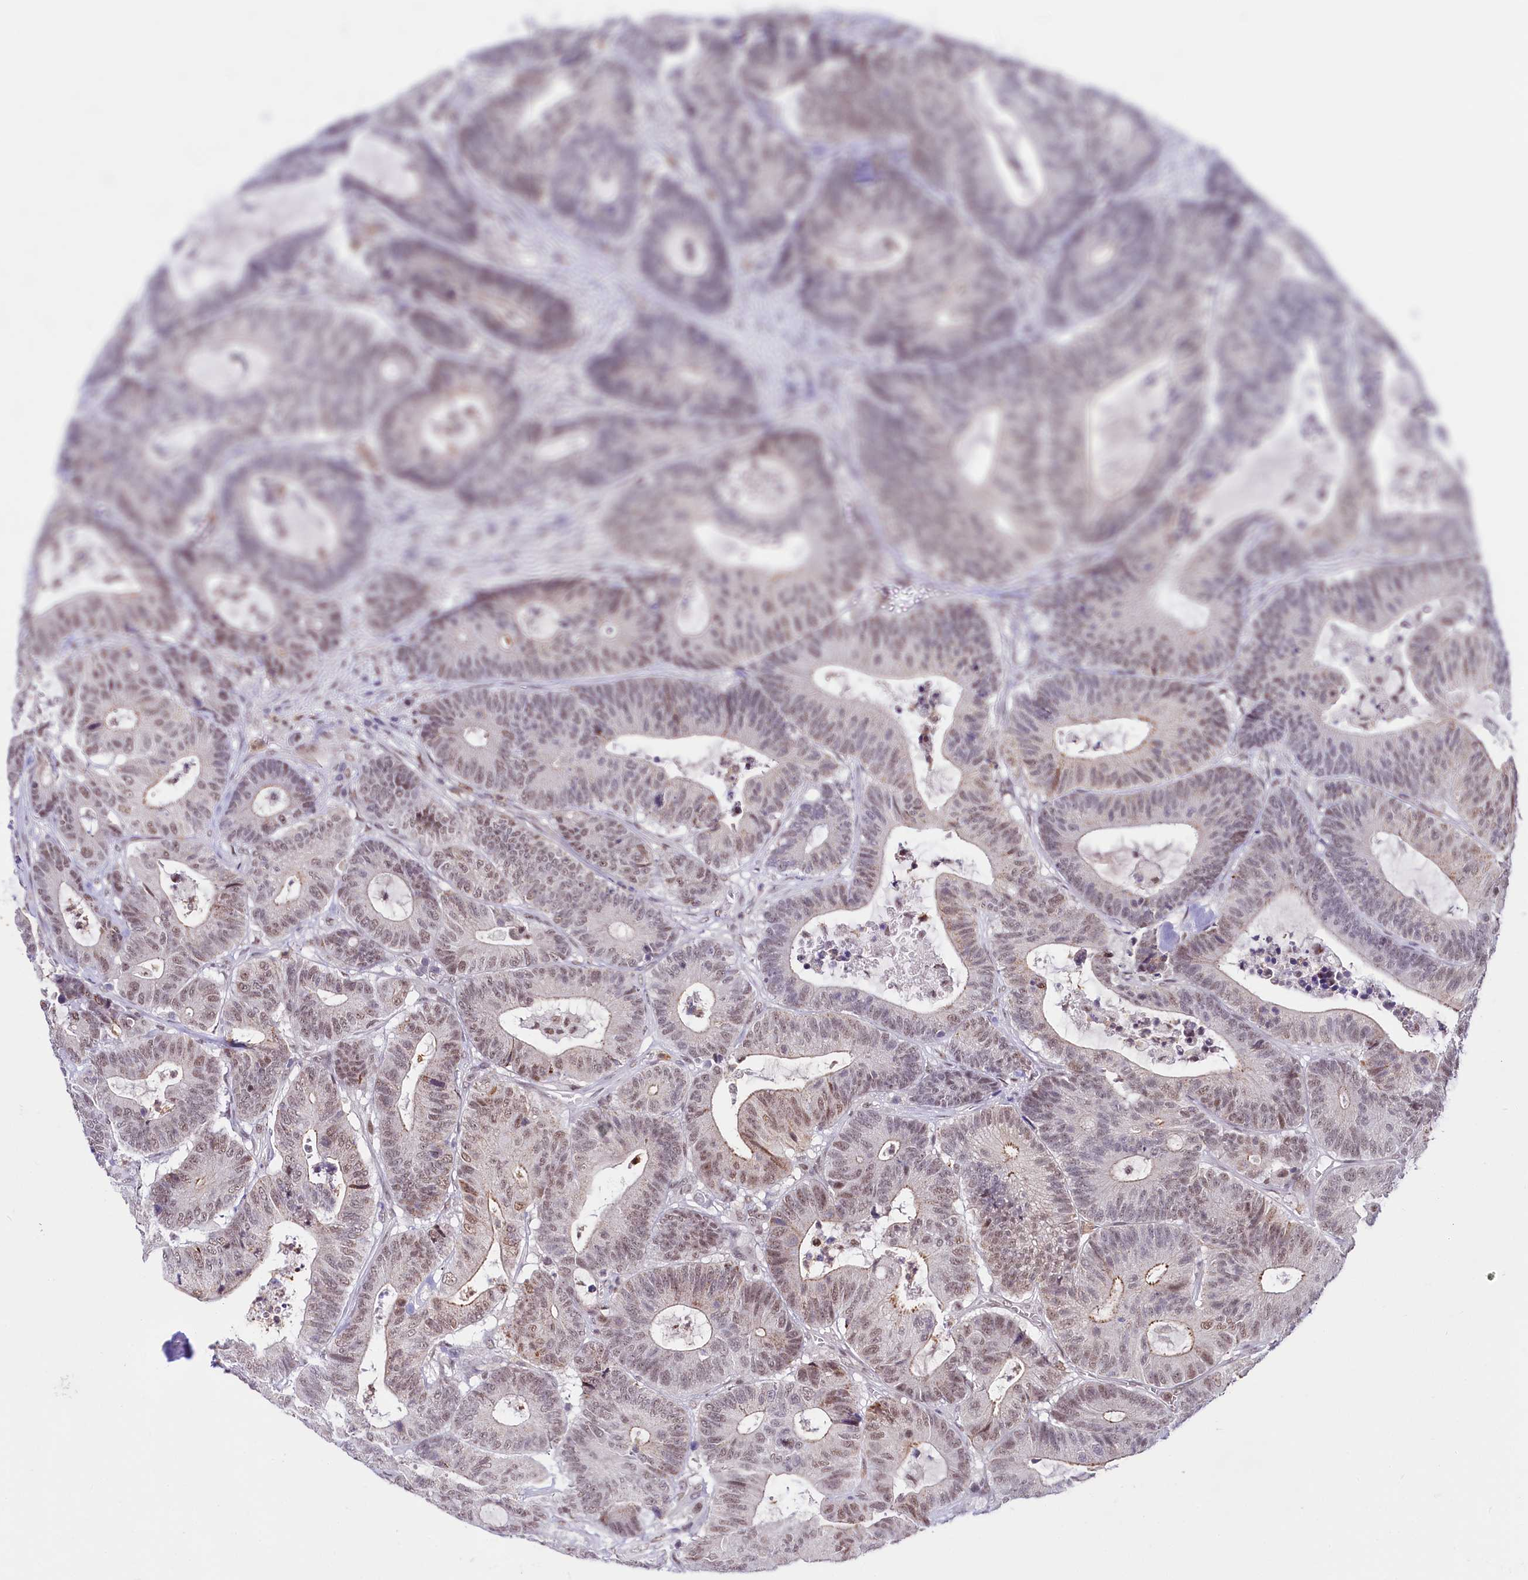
{"staining": {"intensity": "moderate", "quantity": "<25%", "location": "cytoplasmic/membranous,nuclear"}, "tissue": "colorectal cancer", "cell_type": "Tumor cells", "image_type": "cancer", "snomed": [{"axis": "morphology", "description": "Adenocarcinoma, NOS"}, {"axis": "topography", "description": "Colon"}], "caption": "Immunohistochemical staining of human colorectal adenocarcinoma reveals low levels of moderate cytoplasmic/membranous and nuclear protein staining in approximately <25% of tumor cells.", "gene": "SCAF11", "patient": {"sex": "female", "age": 84}}